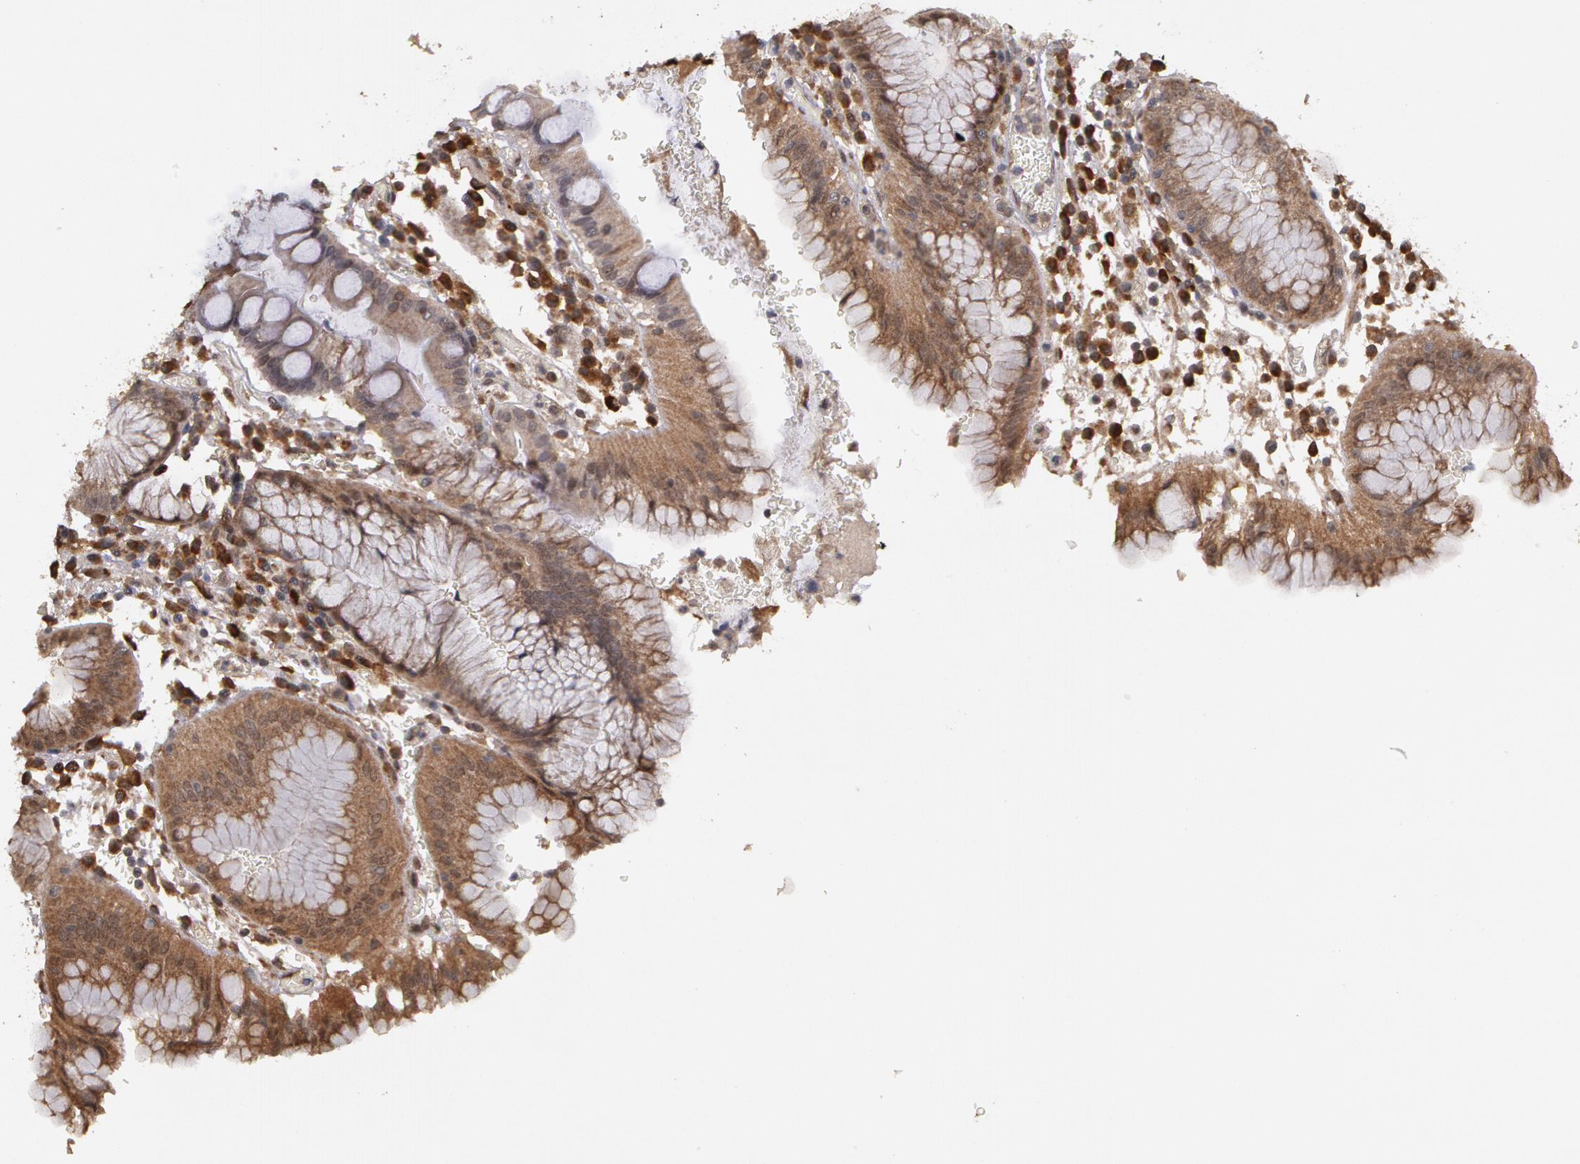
{"staining": {"intensity": "moderate", "quantity": ">75%", "location": "cytoplasmic/membranous"}, "tissue": "stomach", "cell_type": "Glandular cells", "image_type": "normal", "snomed": [{"axis": "morphology", "description": "Normal tissue, NOS"}, {"axis": "topography", "description": "Stomach, lower"}], "caption": "High-power microscopy captured an immunohistochemistry photomicrograph of normal stomach, revealing moderate cytoplasmic/membranous expression in about >75% of glandular cells. Immunohistochemistry (ihc) stains the protein of interest in brown and the nuclei are stained blue.", "gene": "GLIS1", "patient": {"sex": "female", "age": 73}}